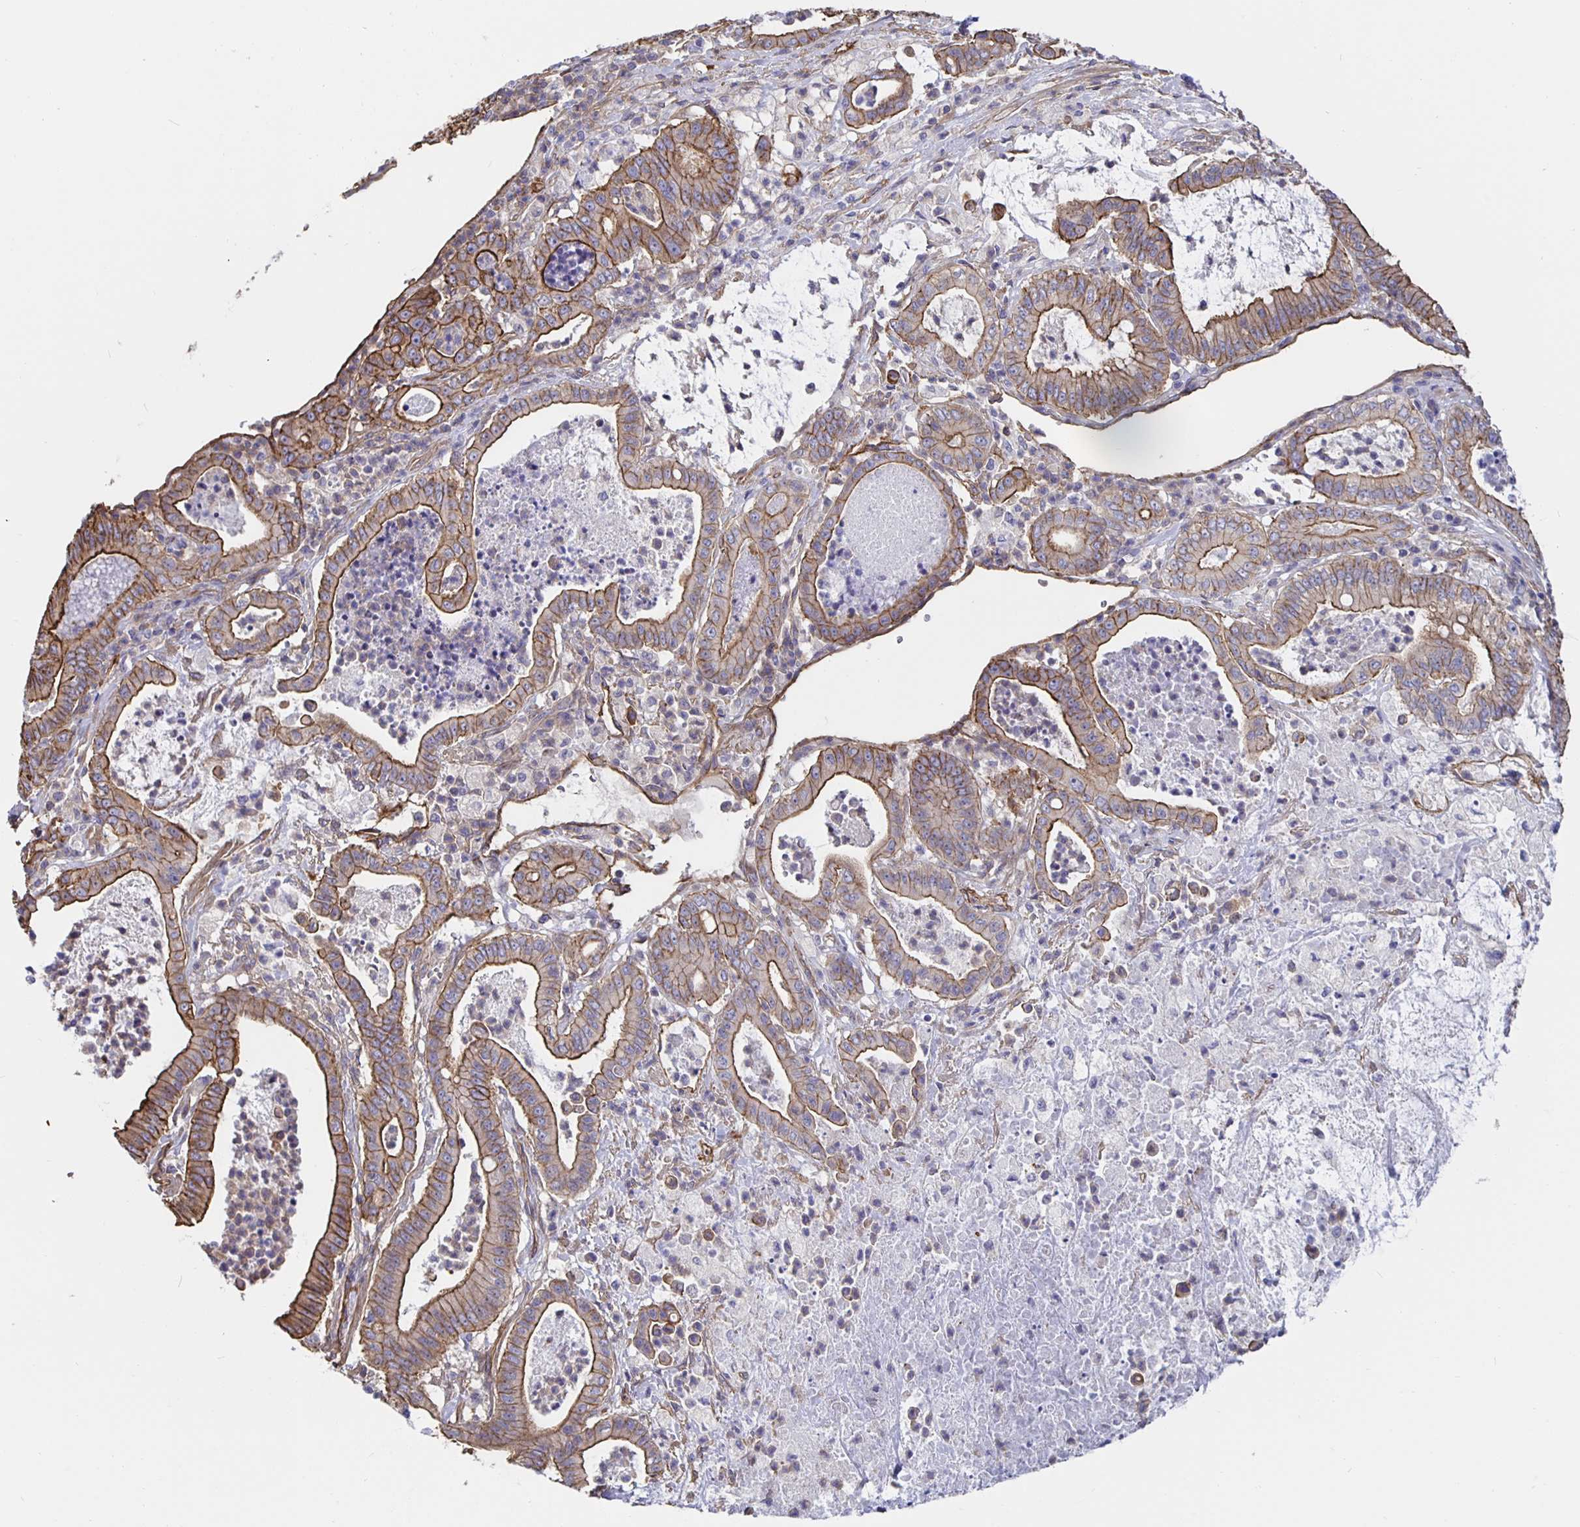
{"staining": {"intensity": "strong", "quantity": "25%-75%", "location": "cytoplasmic/membranous"}, "tissue": "pancreatic cancer", "cell_type": "Tumor cells", "image_type": "cancer", "snomed": [{"axis": "morphology", "description": "Adenocarcinoma, NOS"}, {"axis": "topography", "description": "Pancreas"}], "caption": "This image displays adenocarcinoma (pancreatic) stained with immunohistochemistry to label a protein in brown. The cytoplasmic/membranous of tumor cells show strong positivity for the protein. Nuclei are counter-stained blue.", "gene": "ARHGEF39", "patient": {"sex": "male", "age": 71}}